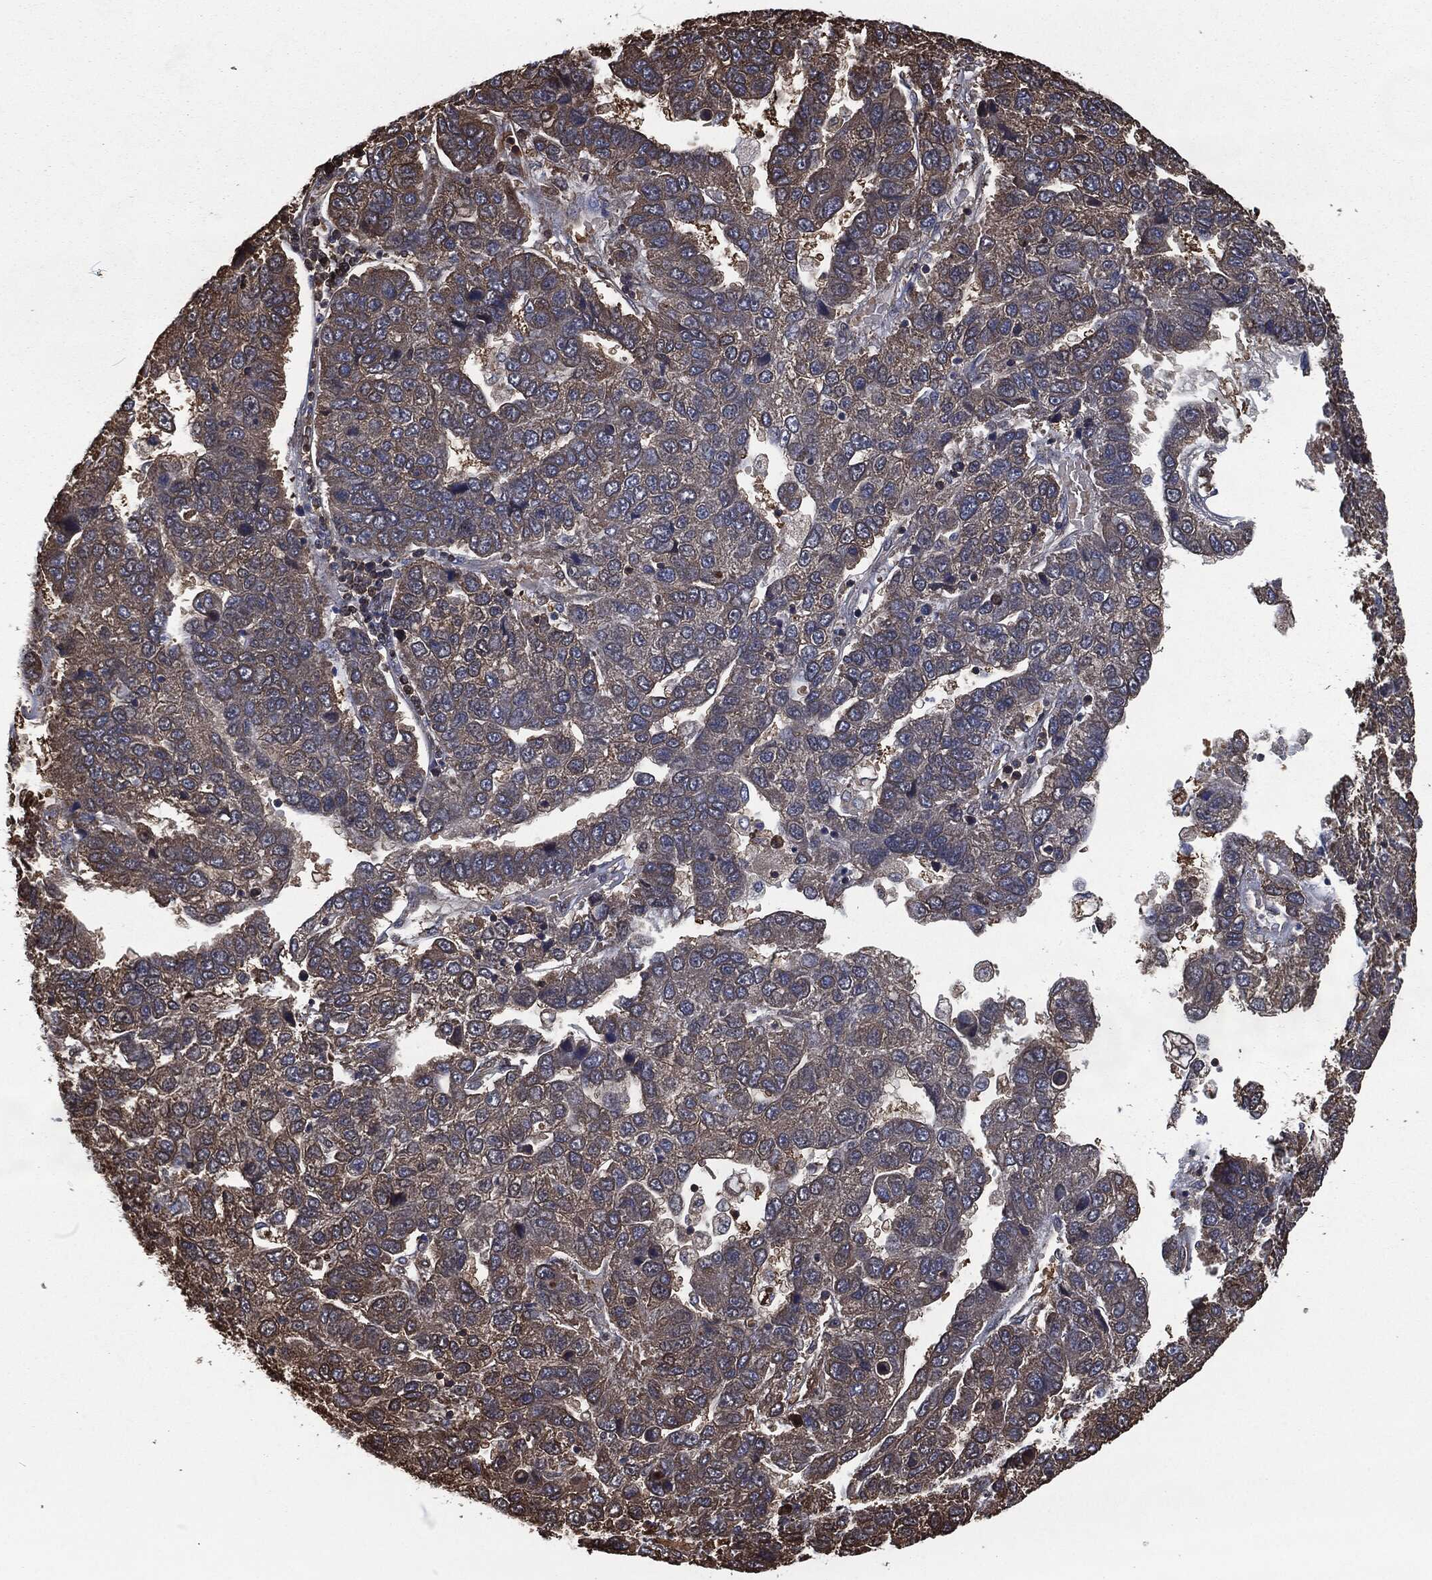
{"staining": {"intensity": "strong", "quantity": "<25%", "location": "cytoplasmic/membranous"}, "tissue": "pancreatic cancer", "cell_type": "Tumor cells", "image_type": "cancer", "snomed": [{"axis": "morphology", "description": "Adenocarcinoma, NOS"}, {"axis": "topography", "description": "Pancreas"}], "caption": "This photomicrograph shows immunohistochemistry staining of human adenocarcinoma (pancreatic), with medium strong cytoplasmic/membranous expression in approximately <25% of tumor cells.", "gene": "PRDX4", "patient": {"sex": "female", "age": 61}}